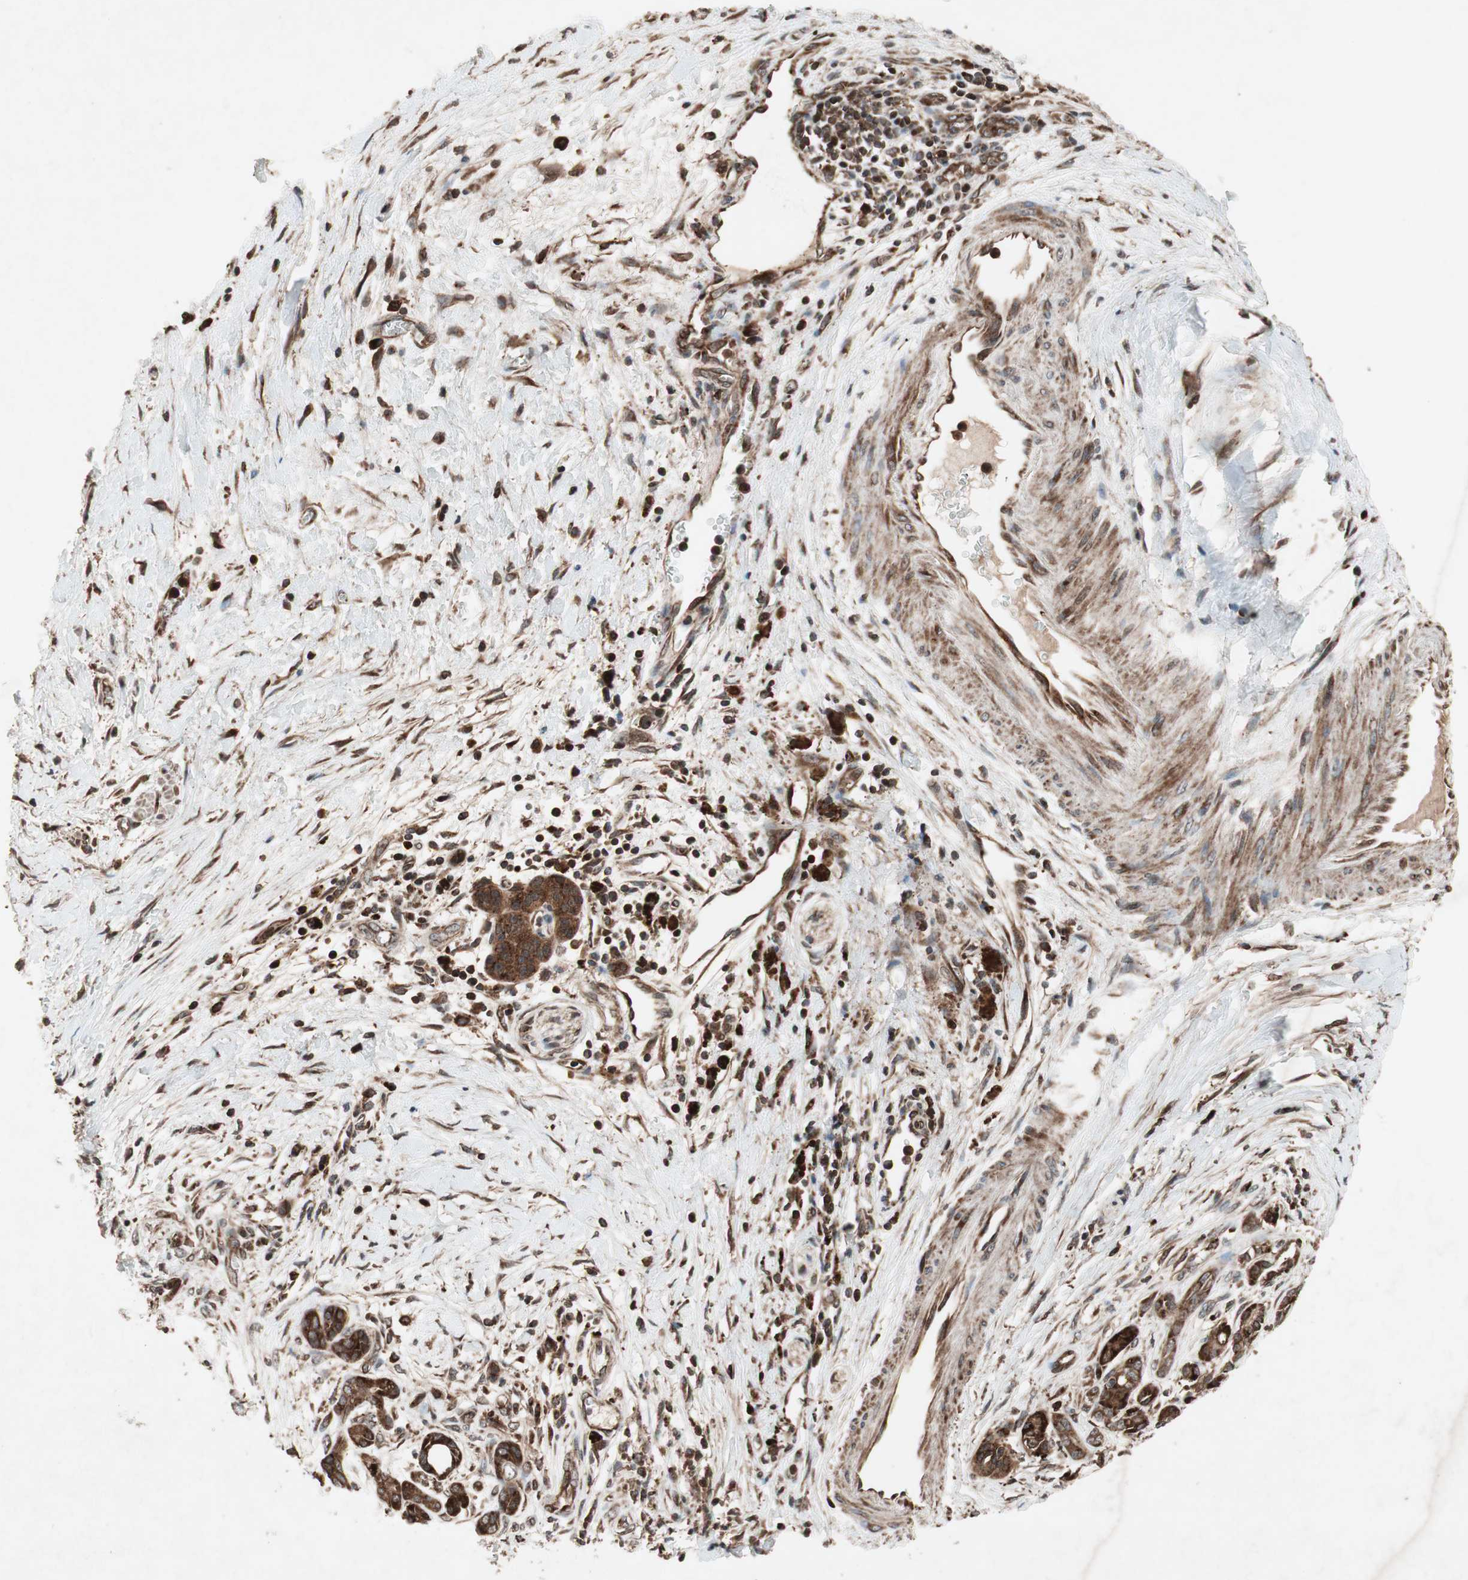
{"staining": {"intensity": "strong", "quantity": ">75%", "location": "cytoplasmic/membranous"}, "tissue": "pancreatic cancer", "cell_type": "Tumor cells", "image_type": "cancer", "snomed": [{"axis": "morphology", "description": "Adenocarcinoma, NOS"}, {"axis": "topography", "description": "Pancreas"}], "caption": "Immunohistochemistry image of neoplastic tissue: human pancreatic adenocarcinoma stained using immunohistochemistry (IHC) reveals high levels of strong protein expression localized specifically in the cytoplasmic/membranous of tumor cells, appearing as a cytoplasmic/membranous brown color.", "gene": "RAB1A", "patient": {"sex": "male", "age": 59}}